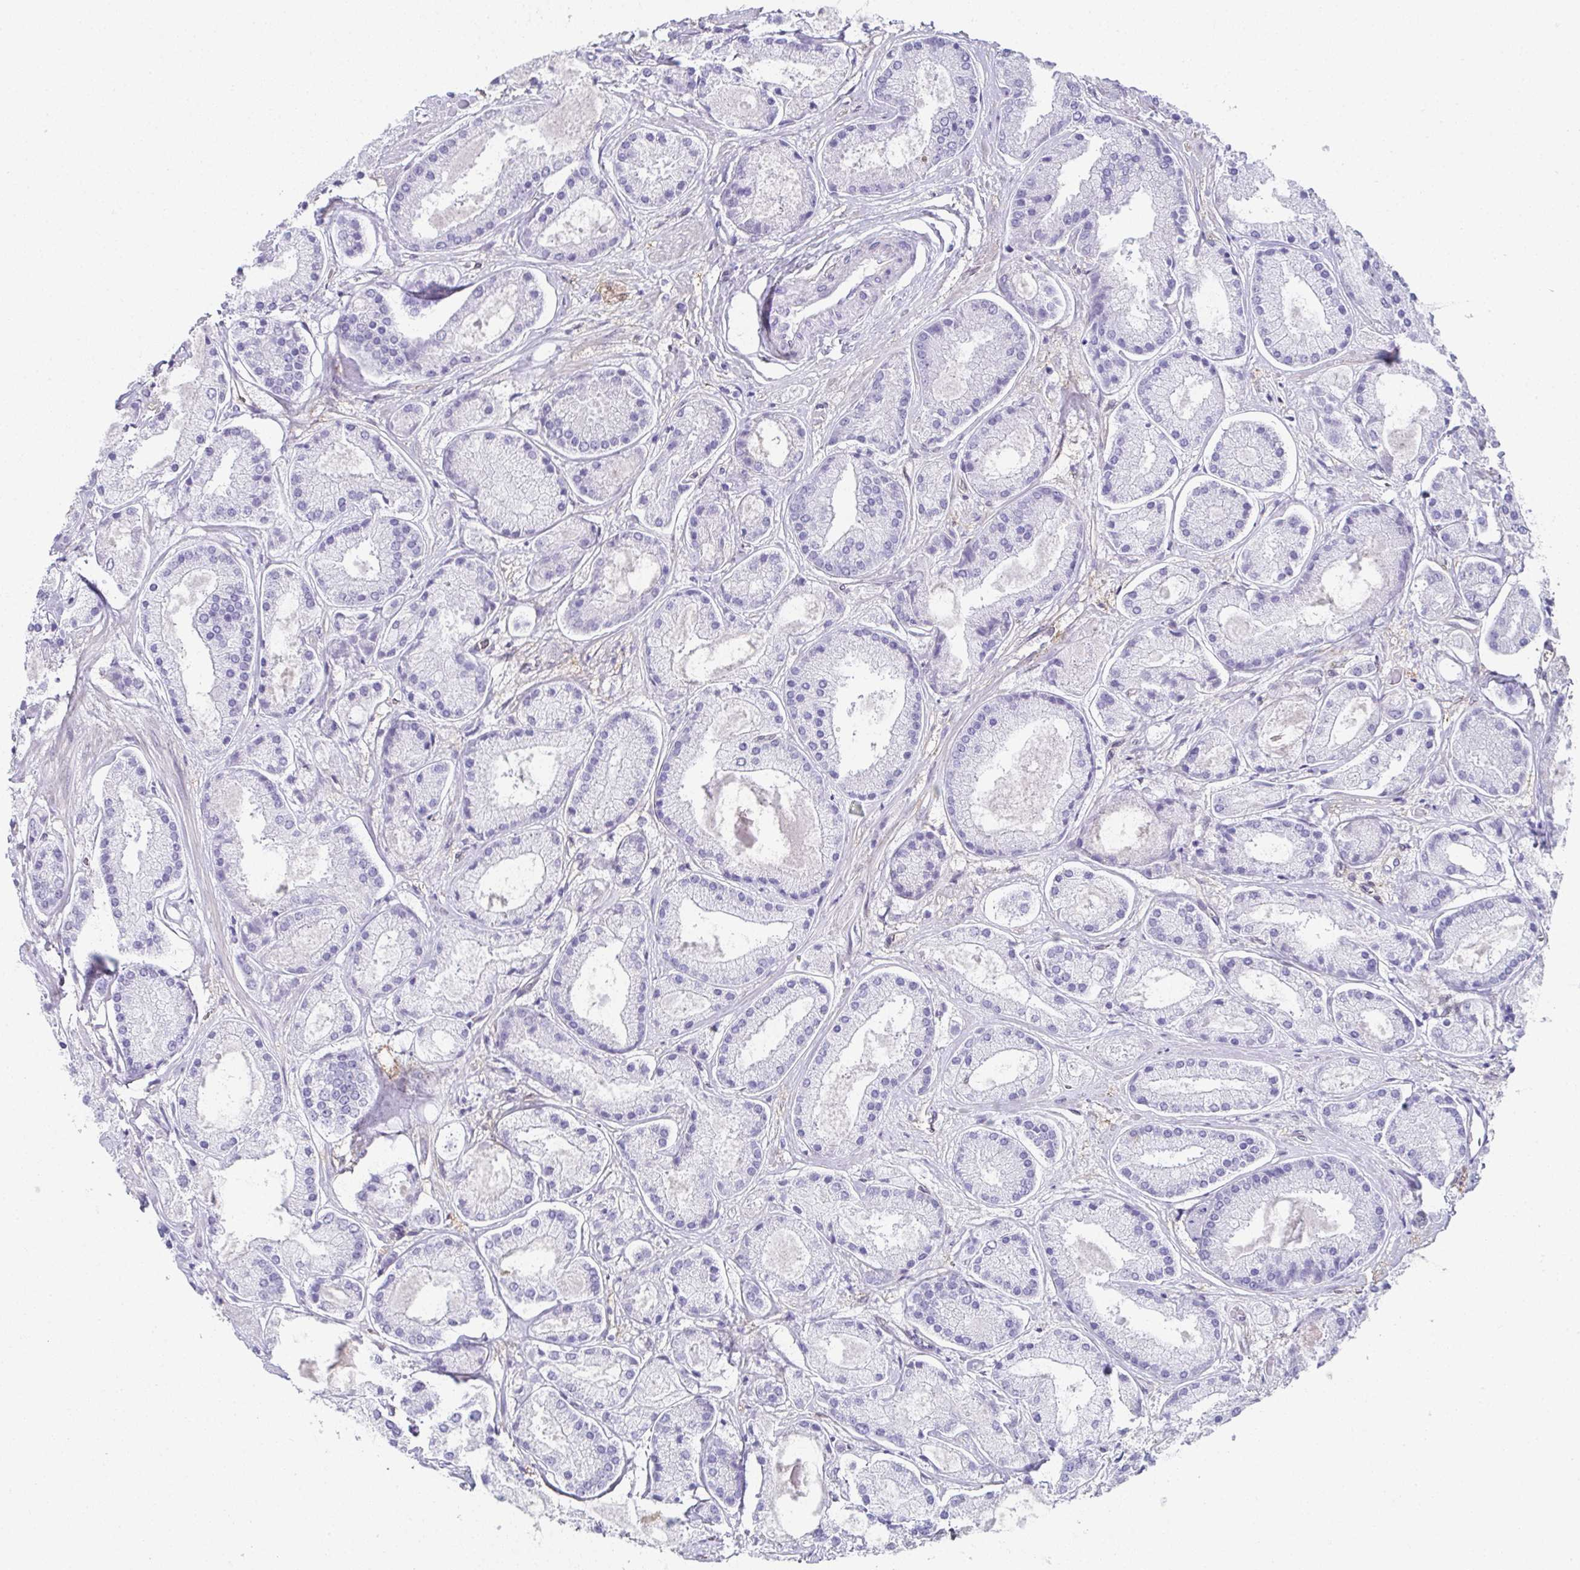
{"staining": {"intensity": "negative", "quantity": "none", "location": "none"}, "tissue": "prostate cancer", "cell_type": "Tumor cells", "image_type": "cancer", "snomed": [{"axis": "morphology", "description": "Adenocarcinoma, High grade"}, {"axis": "topography", "description": "Prostate"}], "caption": "Immunohistochemistry (IHC) histopathology image of neoplastic tissue: prostate adenocarcinoma (high-grade) stained with DAB exhibits no significant protein staining in tumor cells. (Immunohistochemistry (IHC), brightfield microscopy, high magnification).", "gene": "RBP1", "patient": {"sex": "male", "age": 67}}